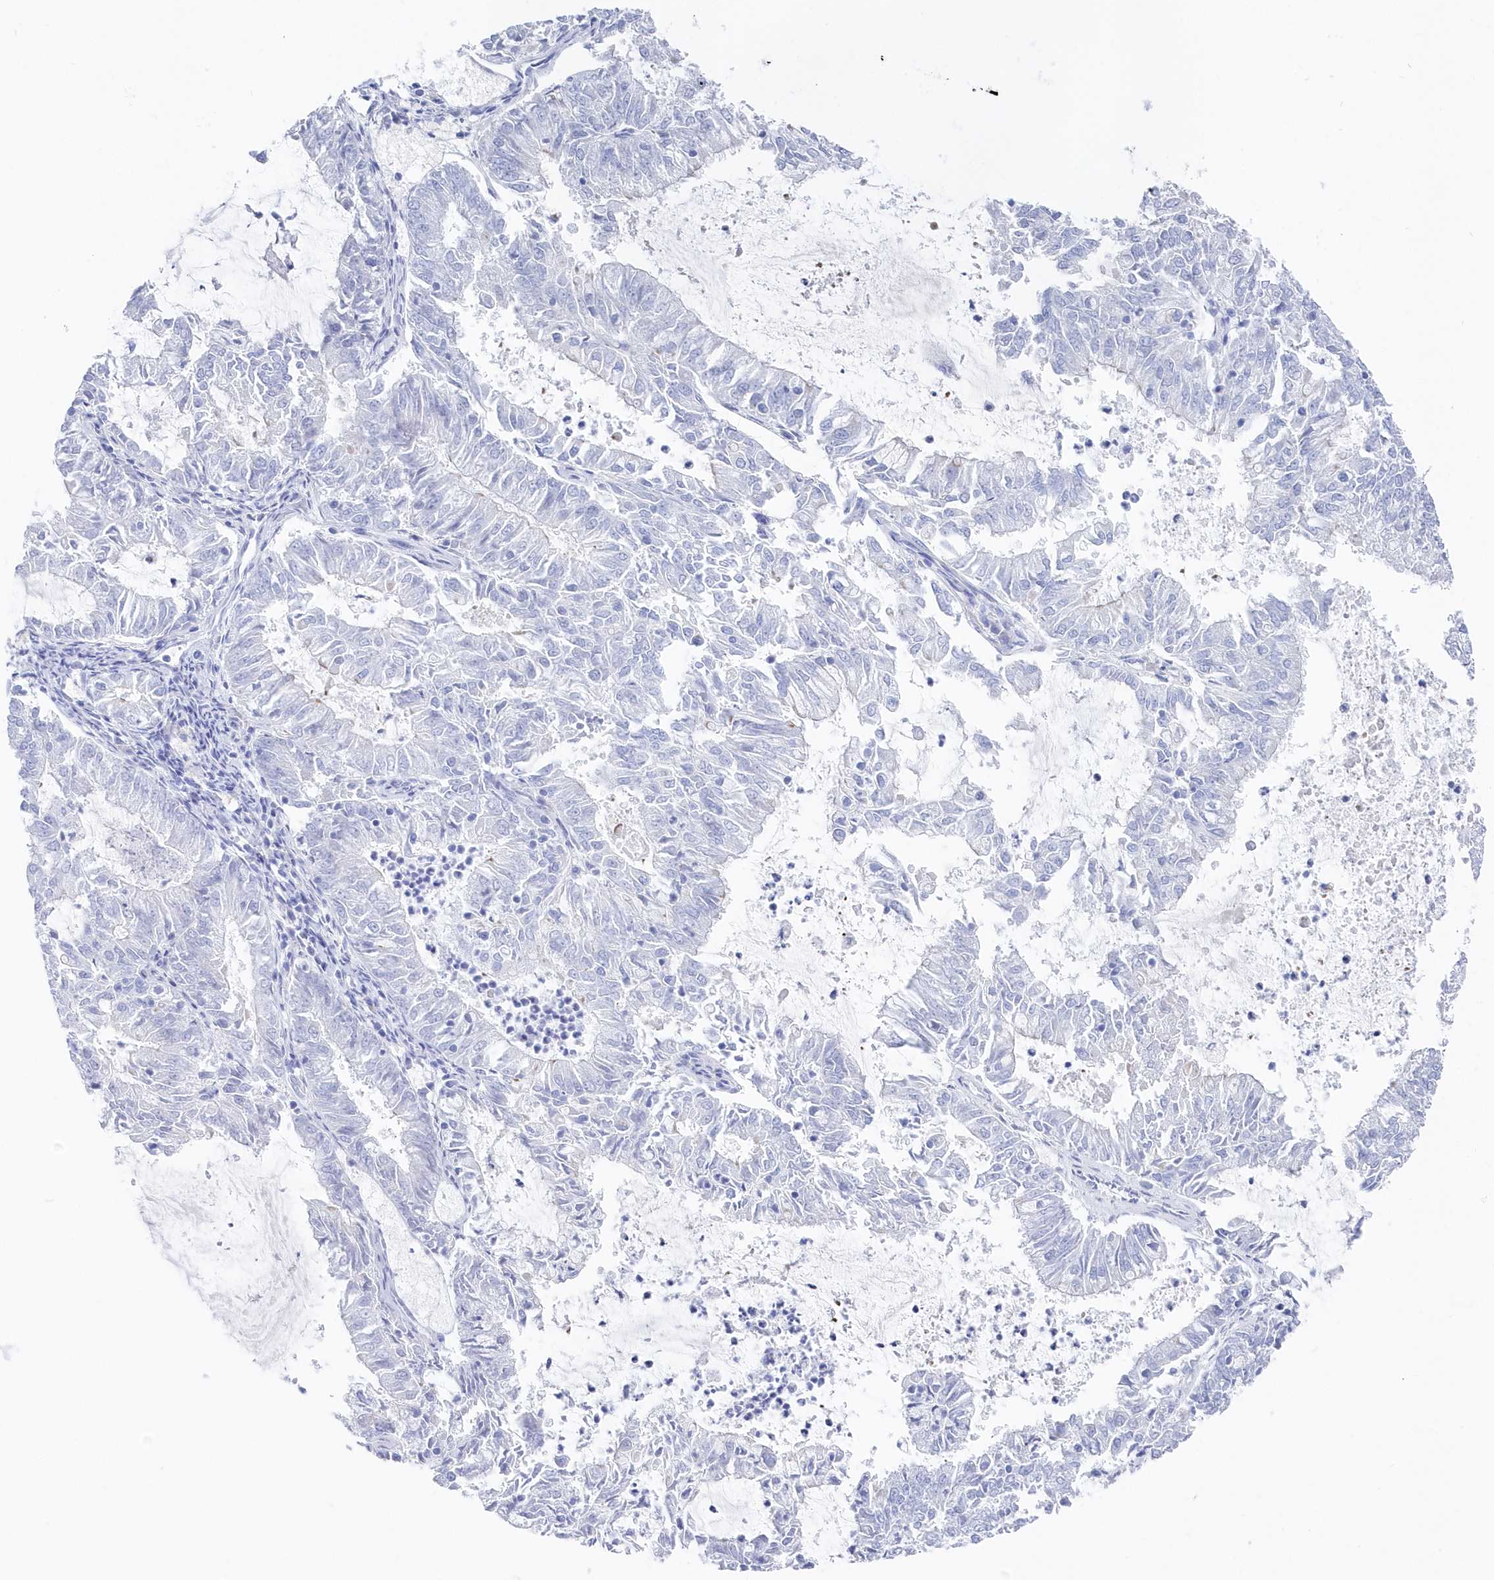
{"staining": {"intensity": "negative", "quantity": "none", "location": "none"}, "tissue": "endometrial cancer", "cell_type": "Tumor cells", "image_type": "cancer", "snomed": [{"axis": "morphology", "description": "Adenocarcinoma, NOS"}, {"axis": "topography", "description": "Endometrium"}], "caption": "DAB immunohistochemical staining of adenocarcinoma (endometrial) displays no significant positivity in tumor cells.", "gene": "CSNK1G2", "patient": {"sex": "female", "age": 57}}